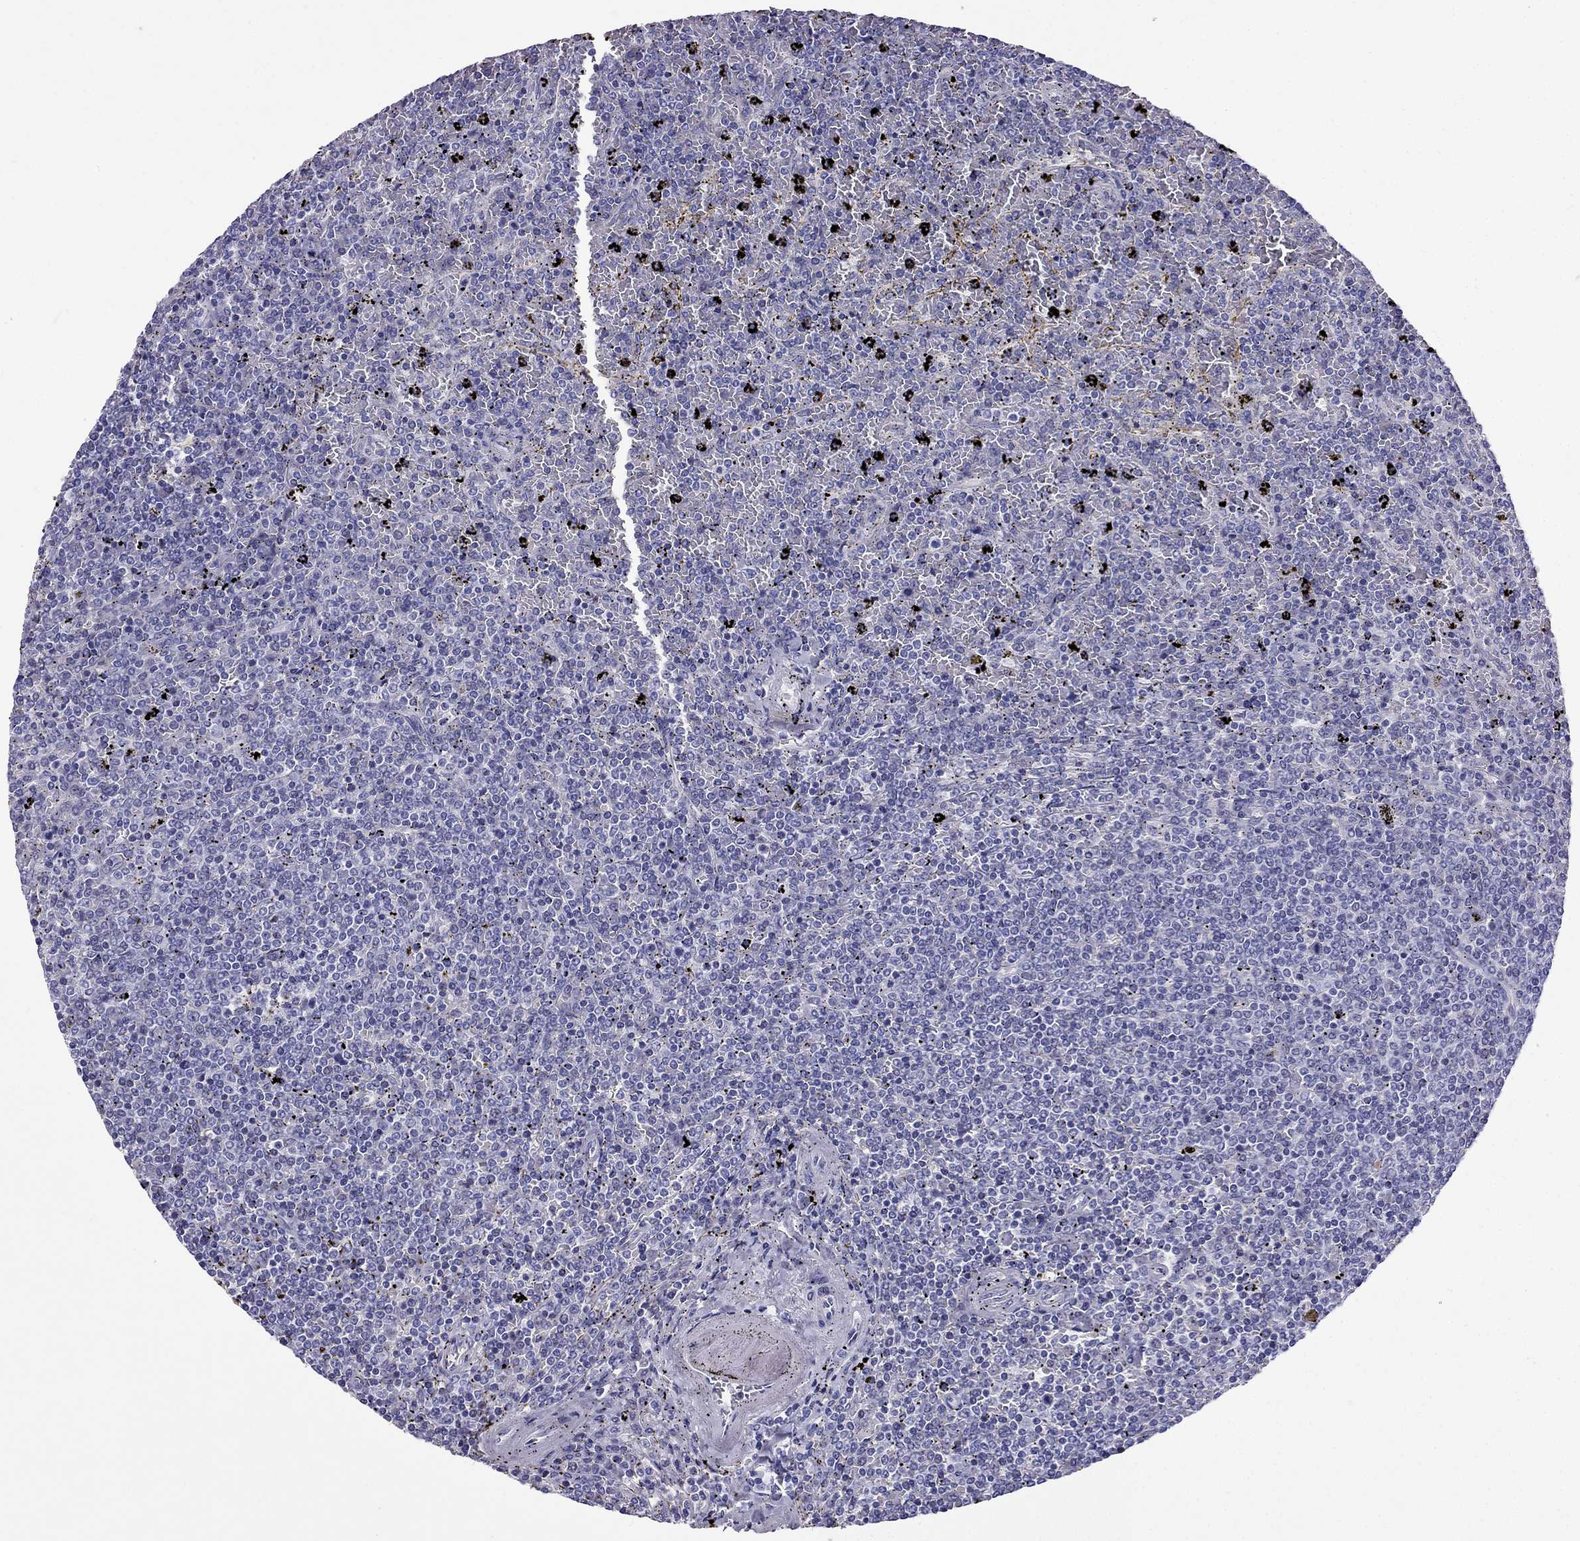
{"staining": {"intensity": "negative", "quantity": "none", "location": "none"}, "tissue": "lymphoma", "cell_type": "Tumor cells", "image_type": "cancer", "snomed": [{"axis": "morphology", "description": "Malignant lymphoma, non-Hodgkin's type, Low grade"}, {"axis": "topography", "description": "Spleen"}], "caption": "This is an immunohistochemistry photomicrograph of human malignant lymphoma, non-Hodgkin's type (low-grade). There is no staining in tumor cells.", "gene": "TBC1D21", "patient": {"sex": "female", "age": 77}}